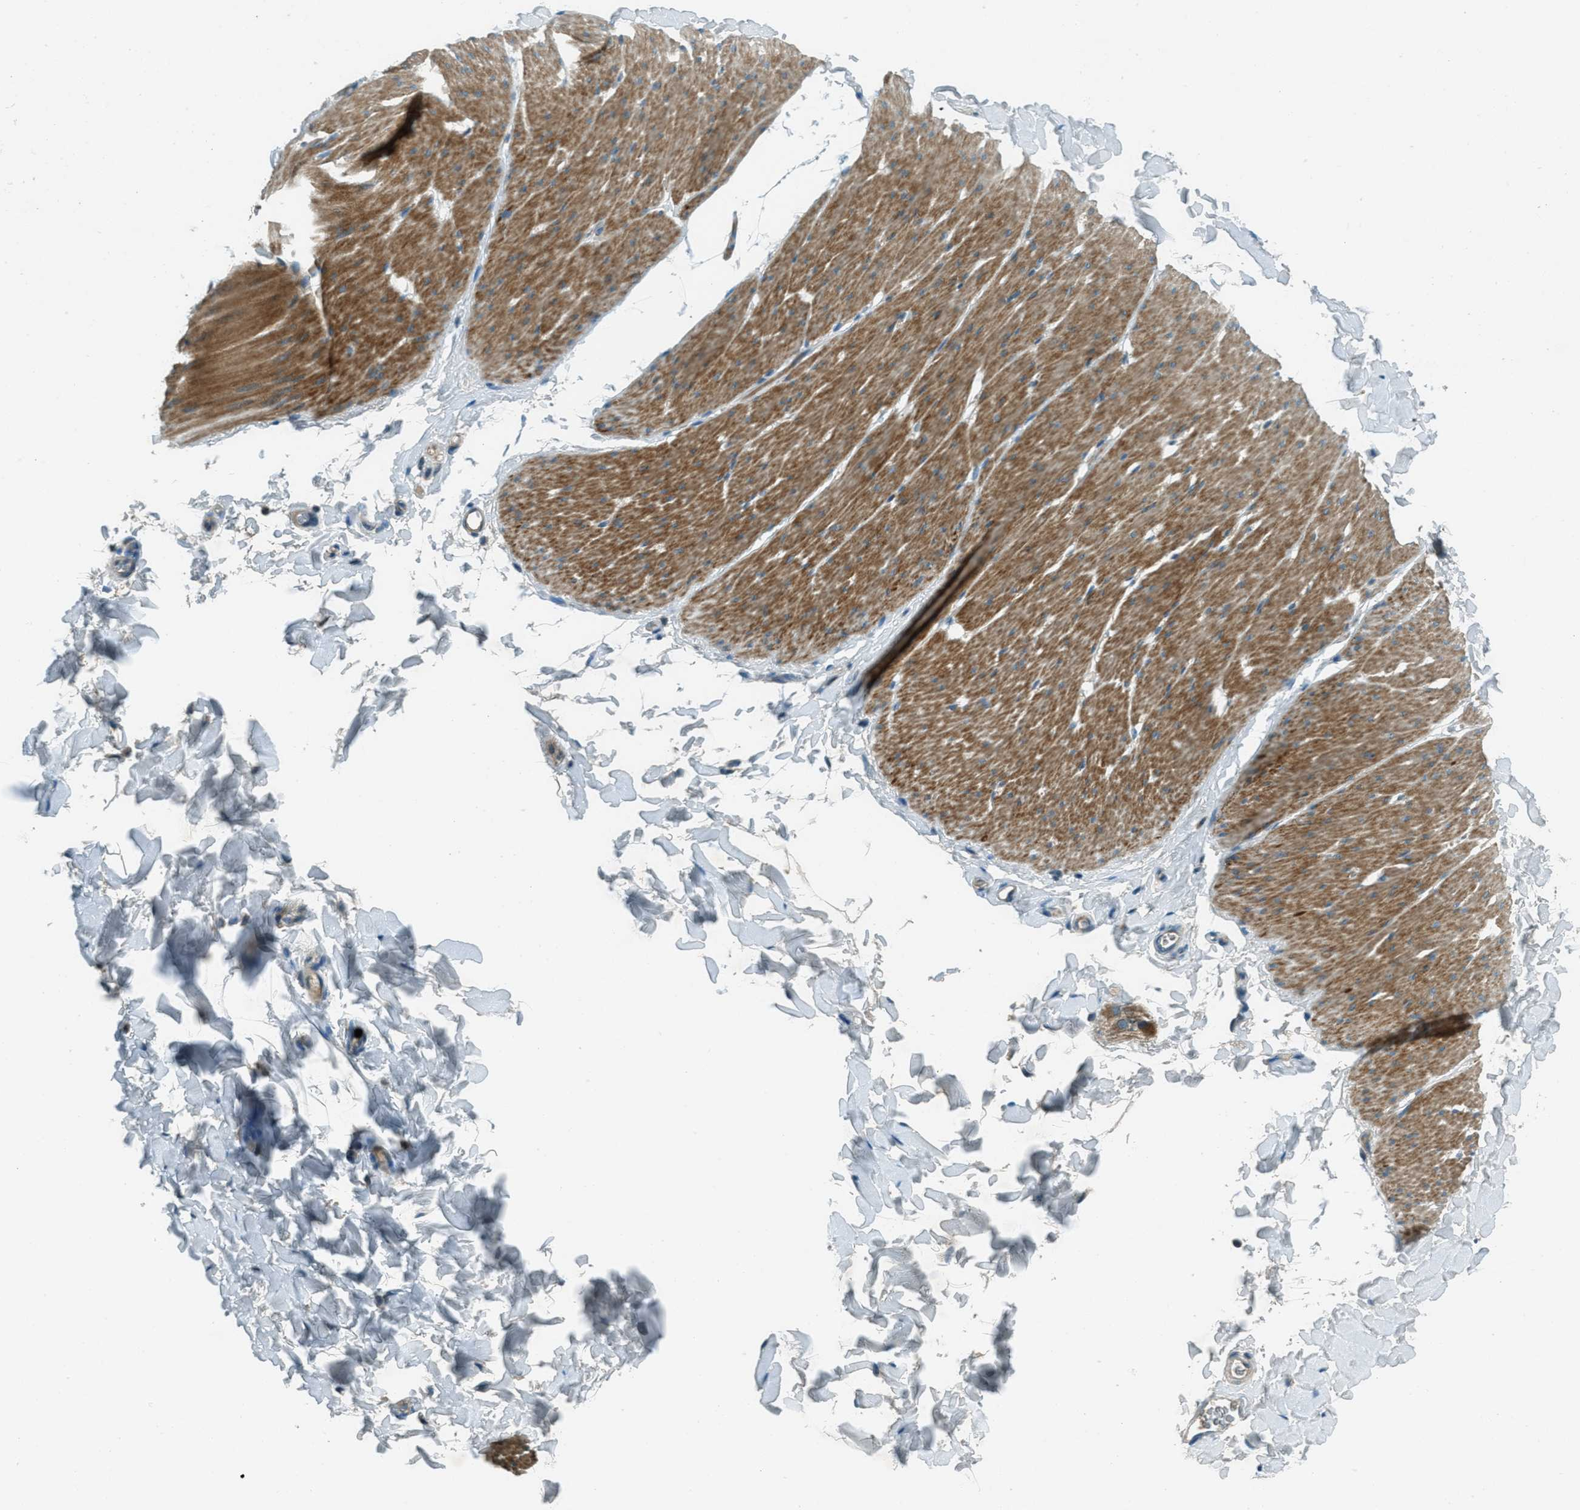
{"staining": {"intensity": "moderate", "quantity": ">75%", "location": "cytoplasmic/membranous"}, "tissue": "smooth muscle", "cell_type": "Smooth muscle cells", "image_type": "normal", "snomed": [{"axis": "morphology", "description": "Normal tissue, NOS"}, {"axis": "topography", "description": "Smooth muscle"}, {"axis": "topography", "description": "Colon"}], "caption": "Immunohistochemical staining of unremarkable smooth muscle demonstrates >75% levels of moderate cytoplasmic/membranous protein expression in about >75% of smooth muscle cells.", "gene": "FAR1", "patient": {"sex": "male", "age": 67}}